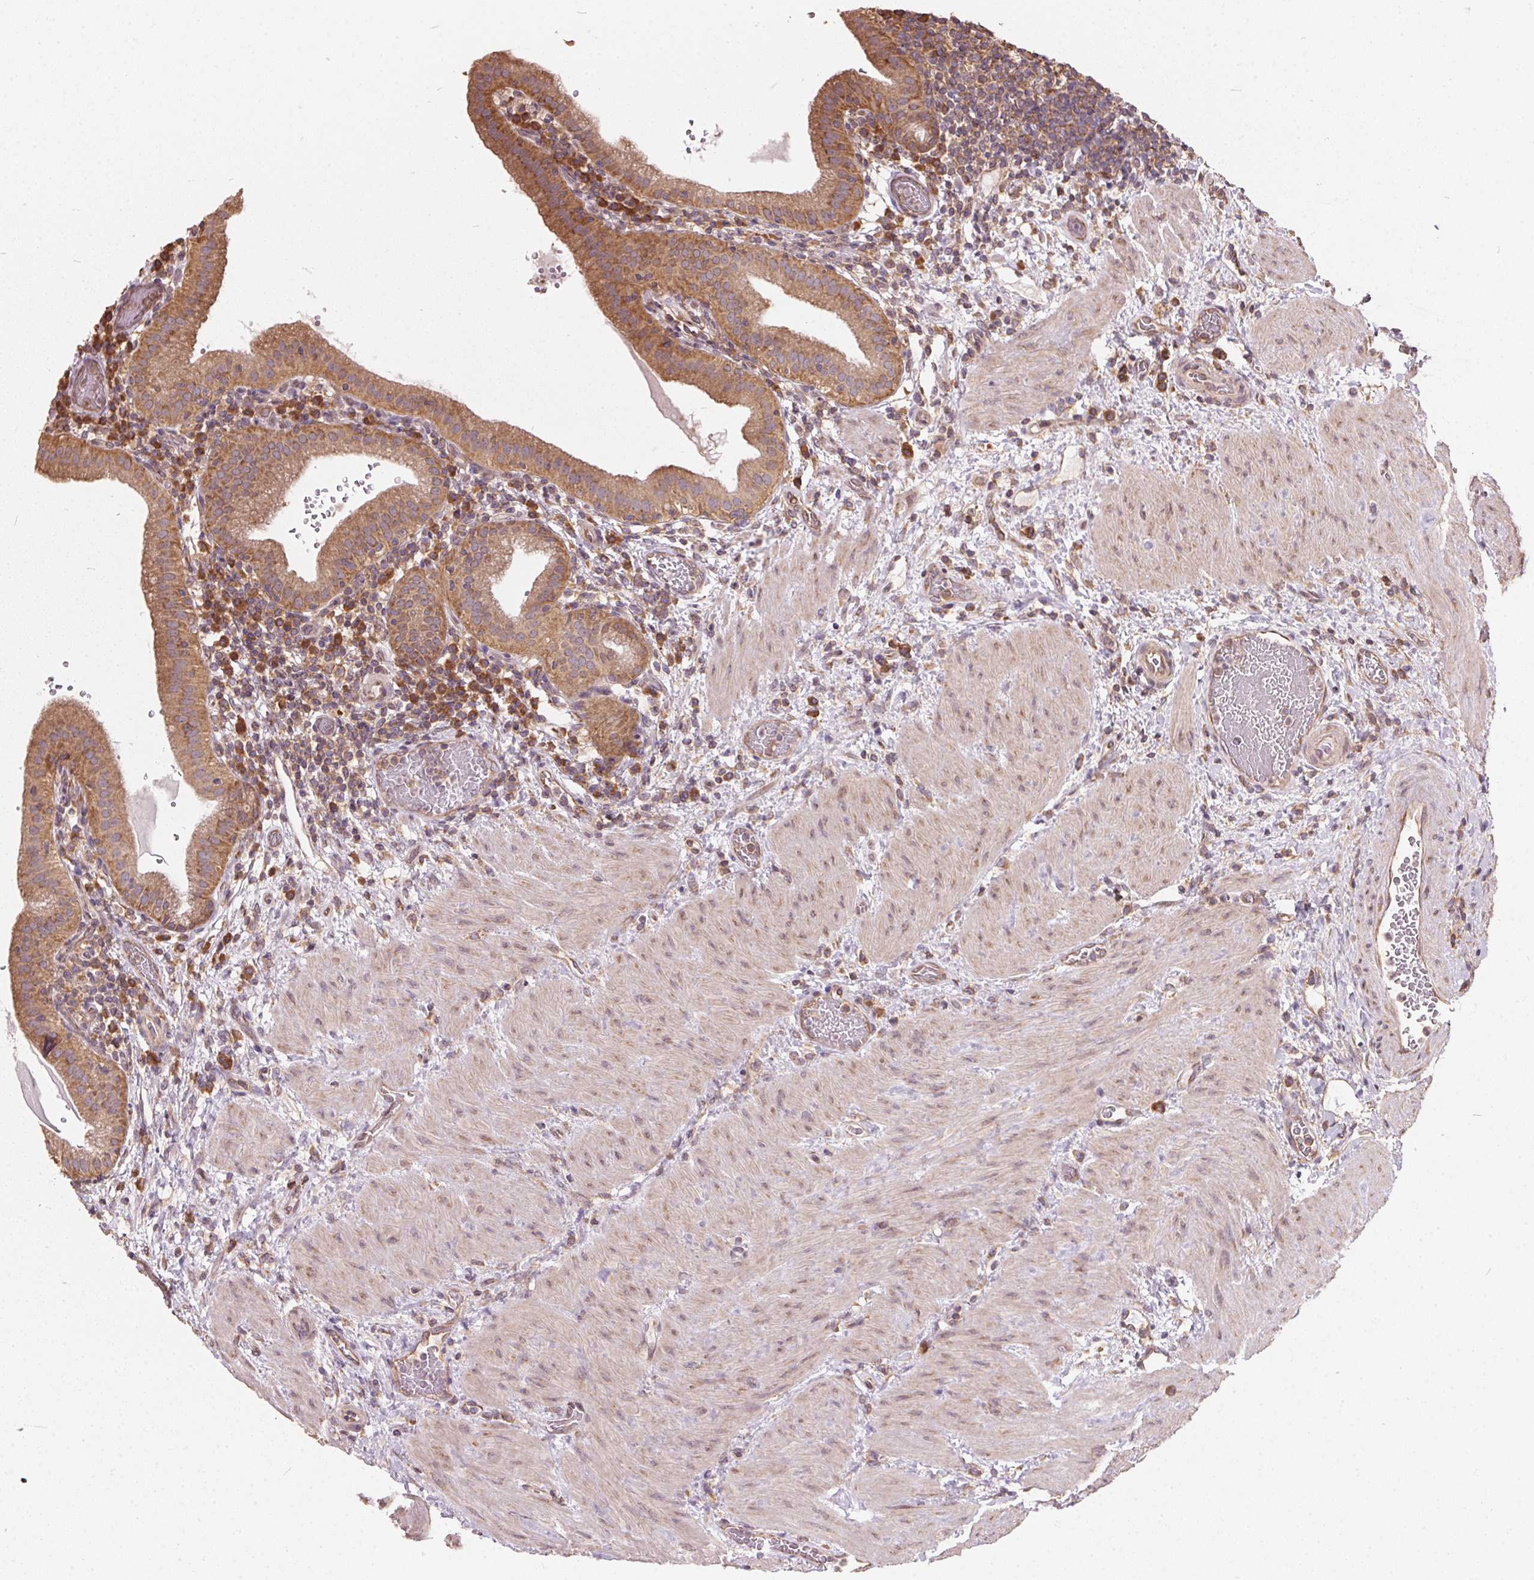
{"staining": {"intensity": "moderate", "quantity": ">75%", "location": "cytoplasmic/membranous"}, "tissue": "gallbladder", "cell_type": "Glandular cells", "image_type": "normal", "snomed": [{"axis": "morphology", "description": "Normal tissue, NOS"}, {"axis": "topography", "description": "Gallbladder"}], "caption": "Immunohistochemical staining of unremarkable gallbladder exhibits >75% levels of moderate cytoplasmic/membranous protein expression in approximately >75% of glandular cells.", "gene": "EIF2S1", "patient": {"sex": "male", "age": 26}}